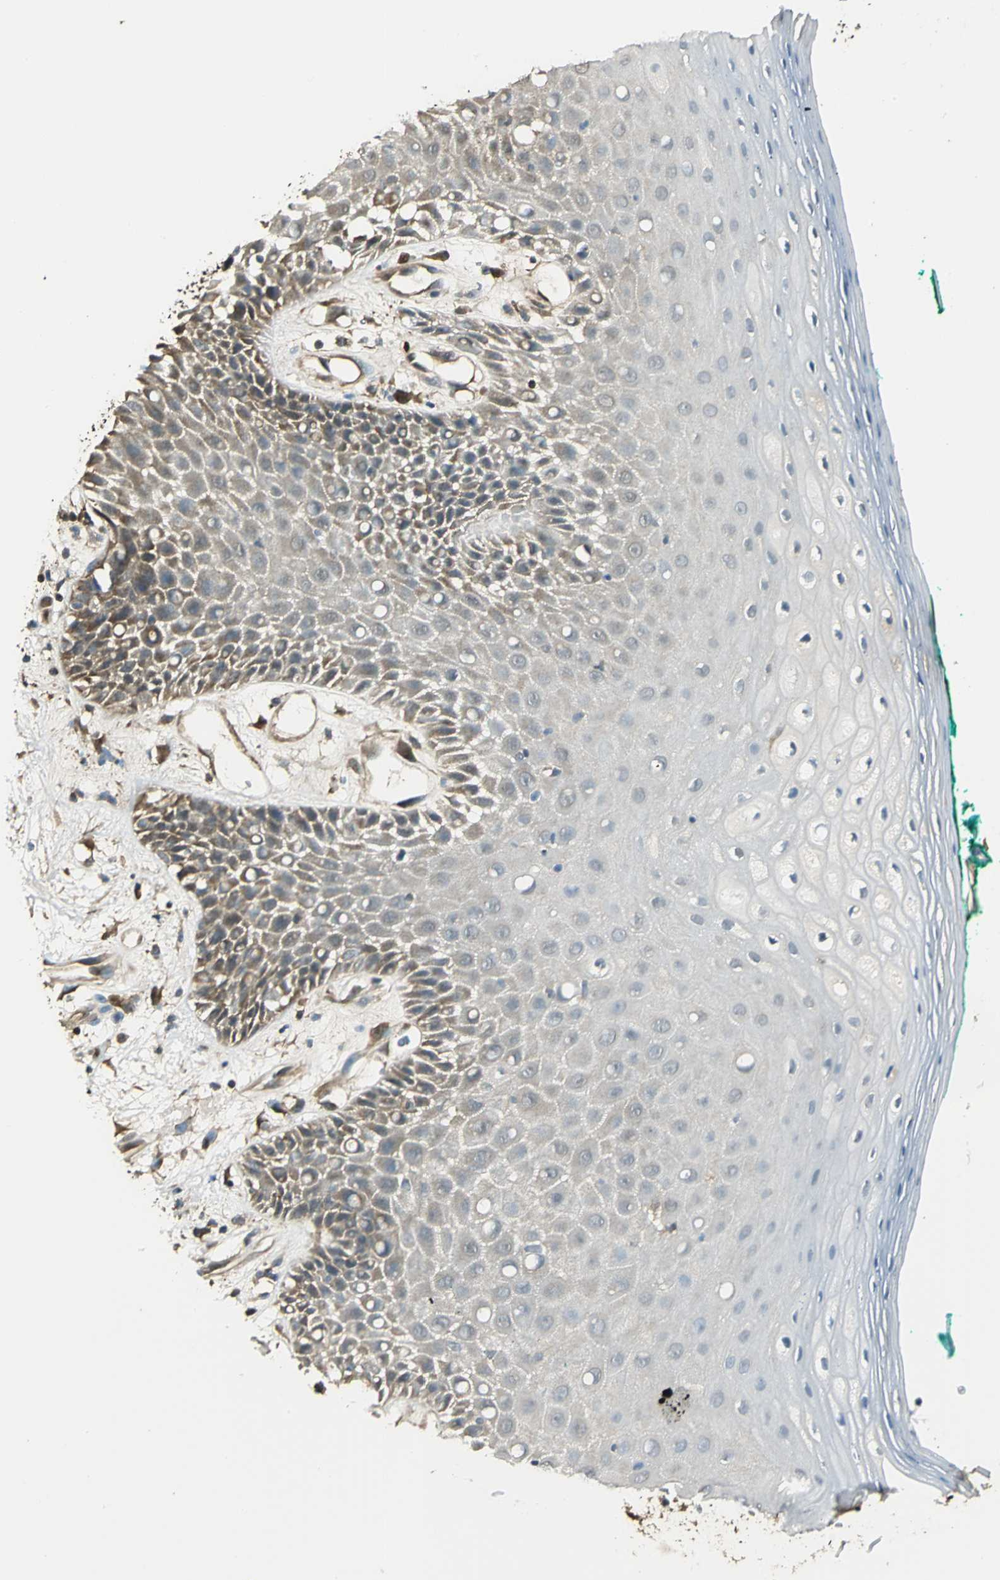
{"staining": {"intensity": "moderate", "quantity": "25%-75%", "location": "cytoplasmic/membranous"}, "tissue": "oral mucosa", "cell_type": "Squamous epithelial cells", "image_type": "normal", "snomed": [{"axis": "morphology", "description": "Normal tissue, NOS"}, {"axis": "morphology", "description": "Squamous cell carcinoma, NOS"}, {"axis": "topography", "description": "Skeletal muscle"}, {"axis": "topography", "description": "Oral tissue"}, {"axis": "topography", "description": "Head-Neck"}], "caption": "Protein analysis of benign oral mucosa shows moderate cytoplasmic/membranous staining in approximately 25%-75% of squamous epithelial cells.", "gene": "PARK7", "patient": {"sex": "female", "age": 84}}